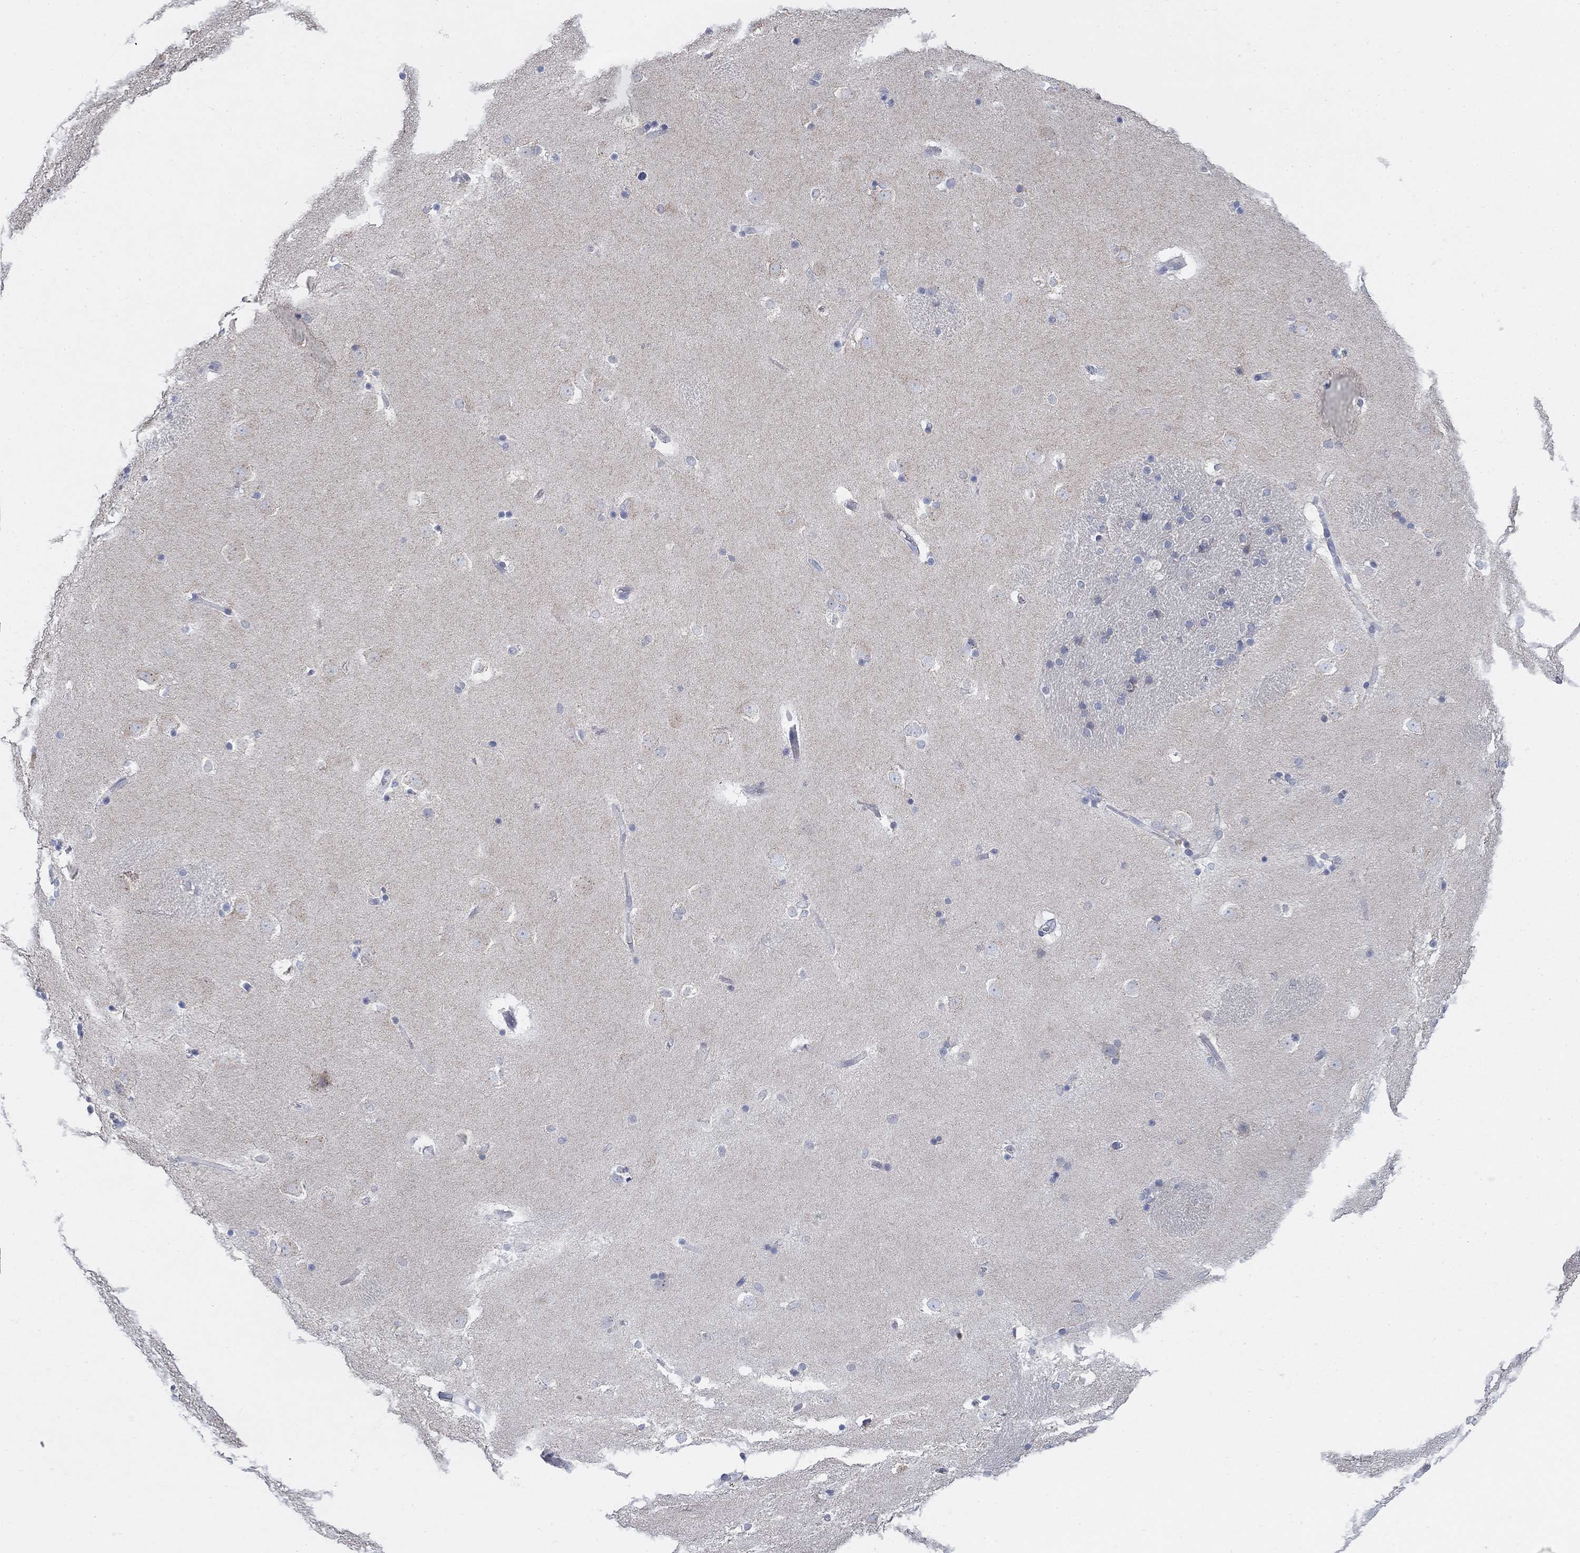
{"staining": {"intensity": "weak", "quantity": "<25%", "location": "cytoplasmic/membranous"}, "tissue": "caudate", "cell_type": "Glial cells", "image_type": "normal", "snomed": [{"axis": "morphology", "description": "Normal tissue, NOS"}, {"axis": "topography", "description": "Lateral ventricle wall"}], "caption": "IHC of benign caudate displays no positivity in glial cells. Brightfield microscopy of immunohistochemistry stained with DAB (brown) and hematoxylin (blue), captured at high magnification.", "gene": "SCCPDH", "patient": {"sex": "male", "age": 51}}